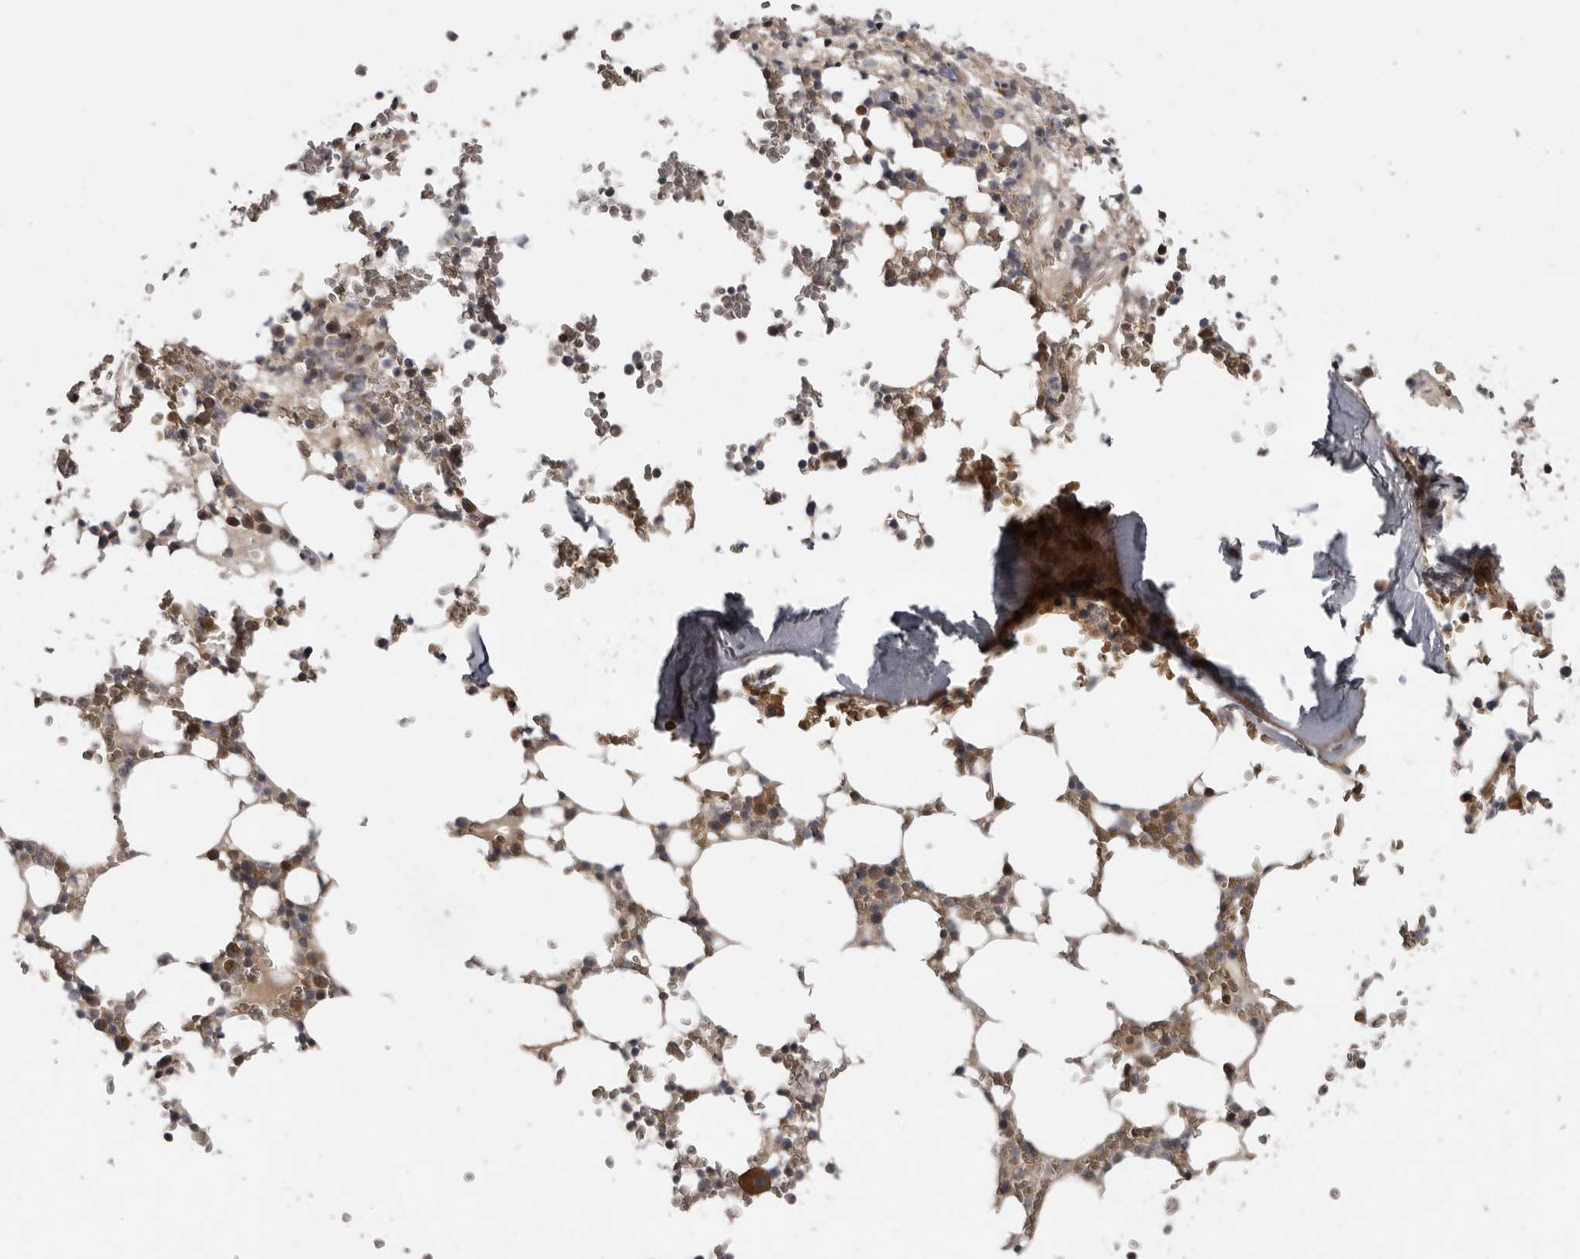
{"staining": {"intensity": "moderate", "quantity": "<25%", "location": "cytoplasmic/membranous"}, "tissue": "bone marrow", "cell_type": "Hematopoietic cells", "image_type": "normal", "snomed": [{"axis": "morphology", "description": "Normal tissue, NOS"}, {"axis": "topography", "description": "Bone marrow"}], "caption": "Brown immunohistochemical staining in unremarkable bone marrow demonstrates moderate cytoplasmic/membranous expression in approximately <25% of hematopoietic cells. (DAB (3,3'-diaminobenzidine) IHC, brown staining for protein, blue staining for nuclei).", "gene": "CHML", "patient": {"sex": "male", "age": 58}}